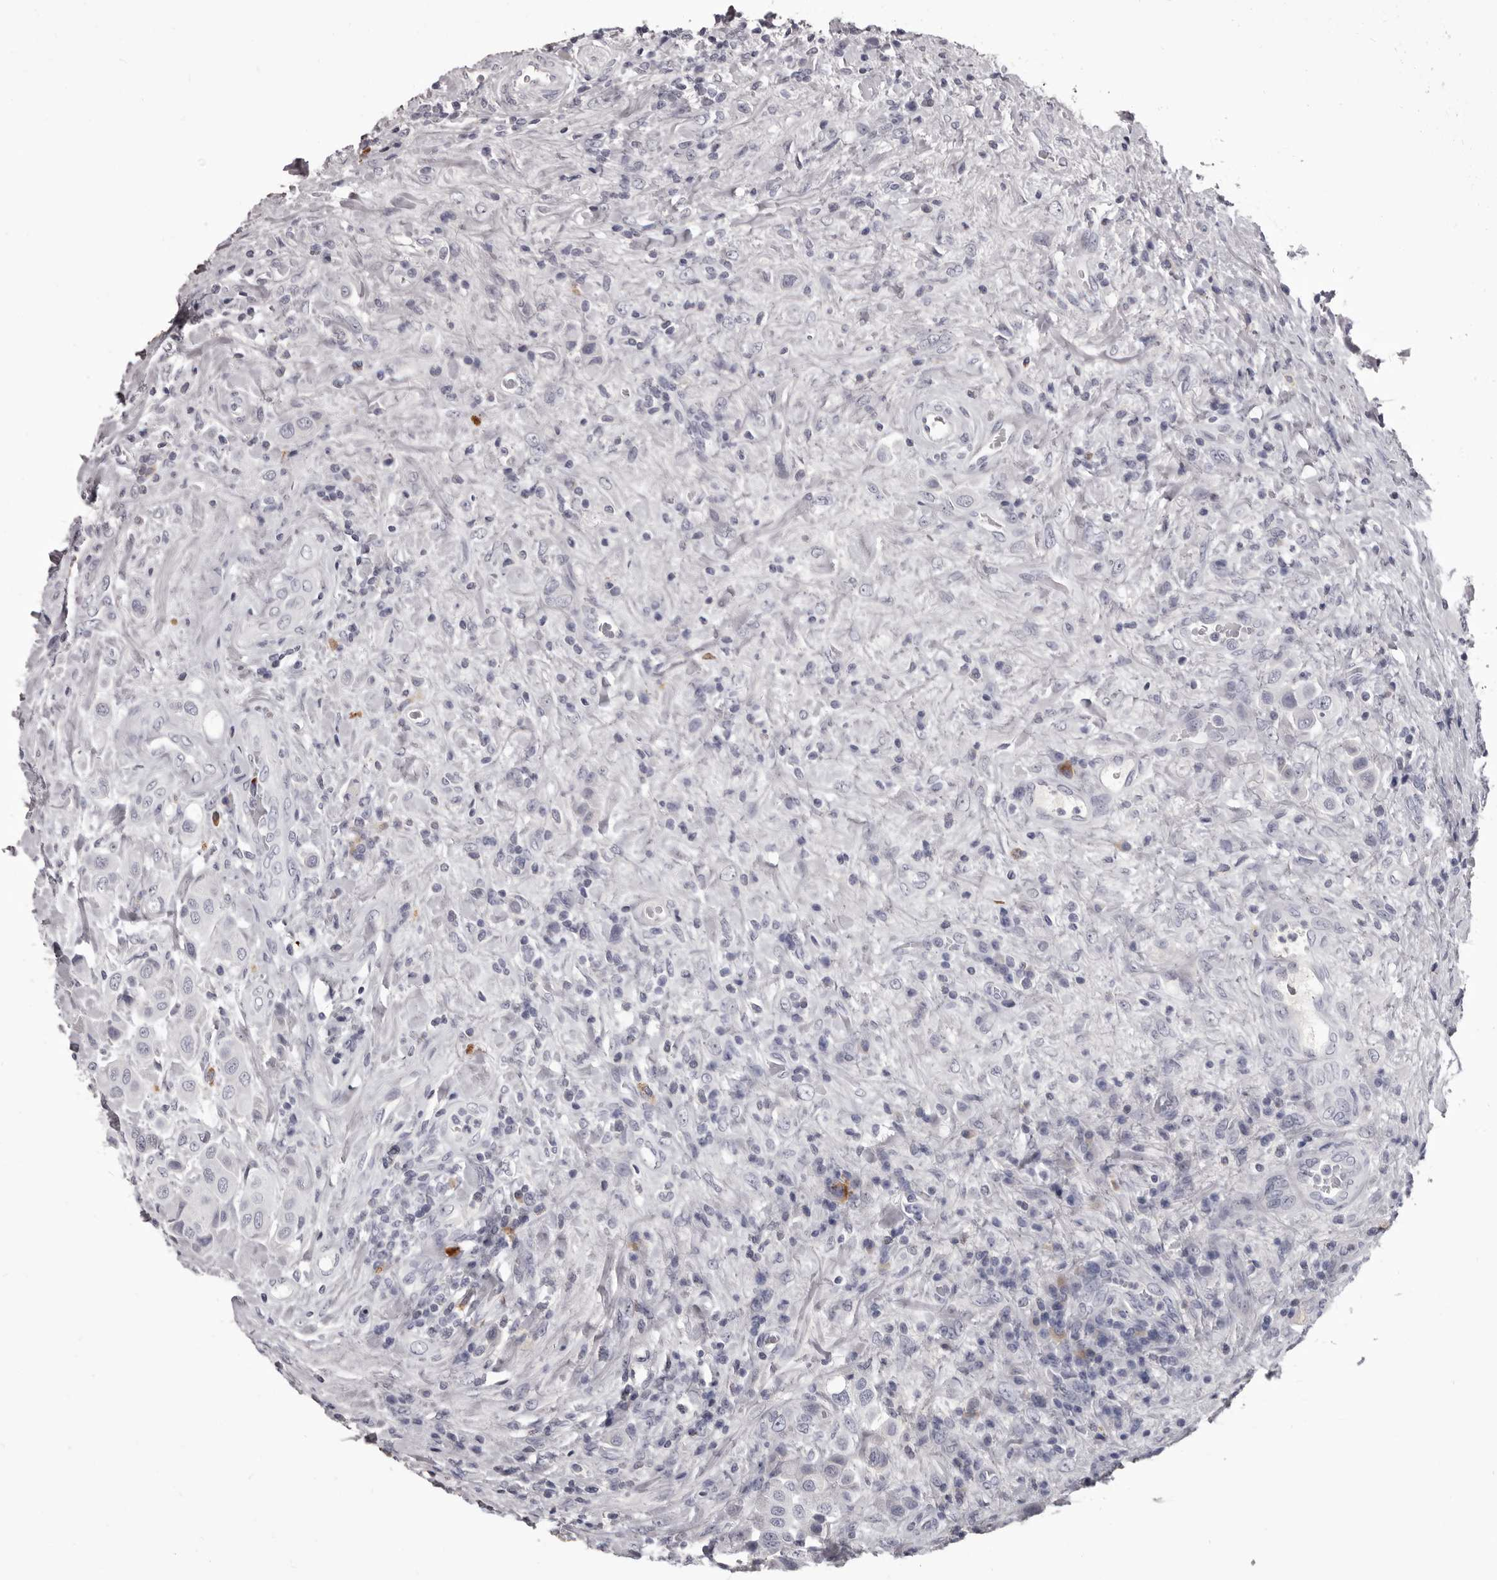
{"staining": {"intensity": "negative", "quantity": "none", "location": "none"}, "tissue": "urothelial cancer", "cell_type": "Tumor cells", "image_type": "cancer", "snomed": [{"axis": "morphology", "description": "Urothelial carcinoma, High grade"}, {"axis": "topography", "description": "Urinary bladder"}], "caption": "Urothelial cancer was stained to show a protein in brown. There is no significant staining in tumor cells.", "gene": "GZMH", "patient": {"sex": "male", "age": 50}}